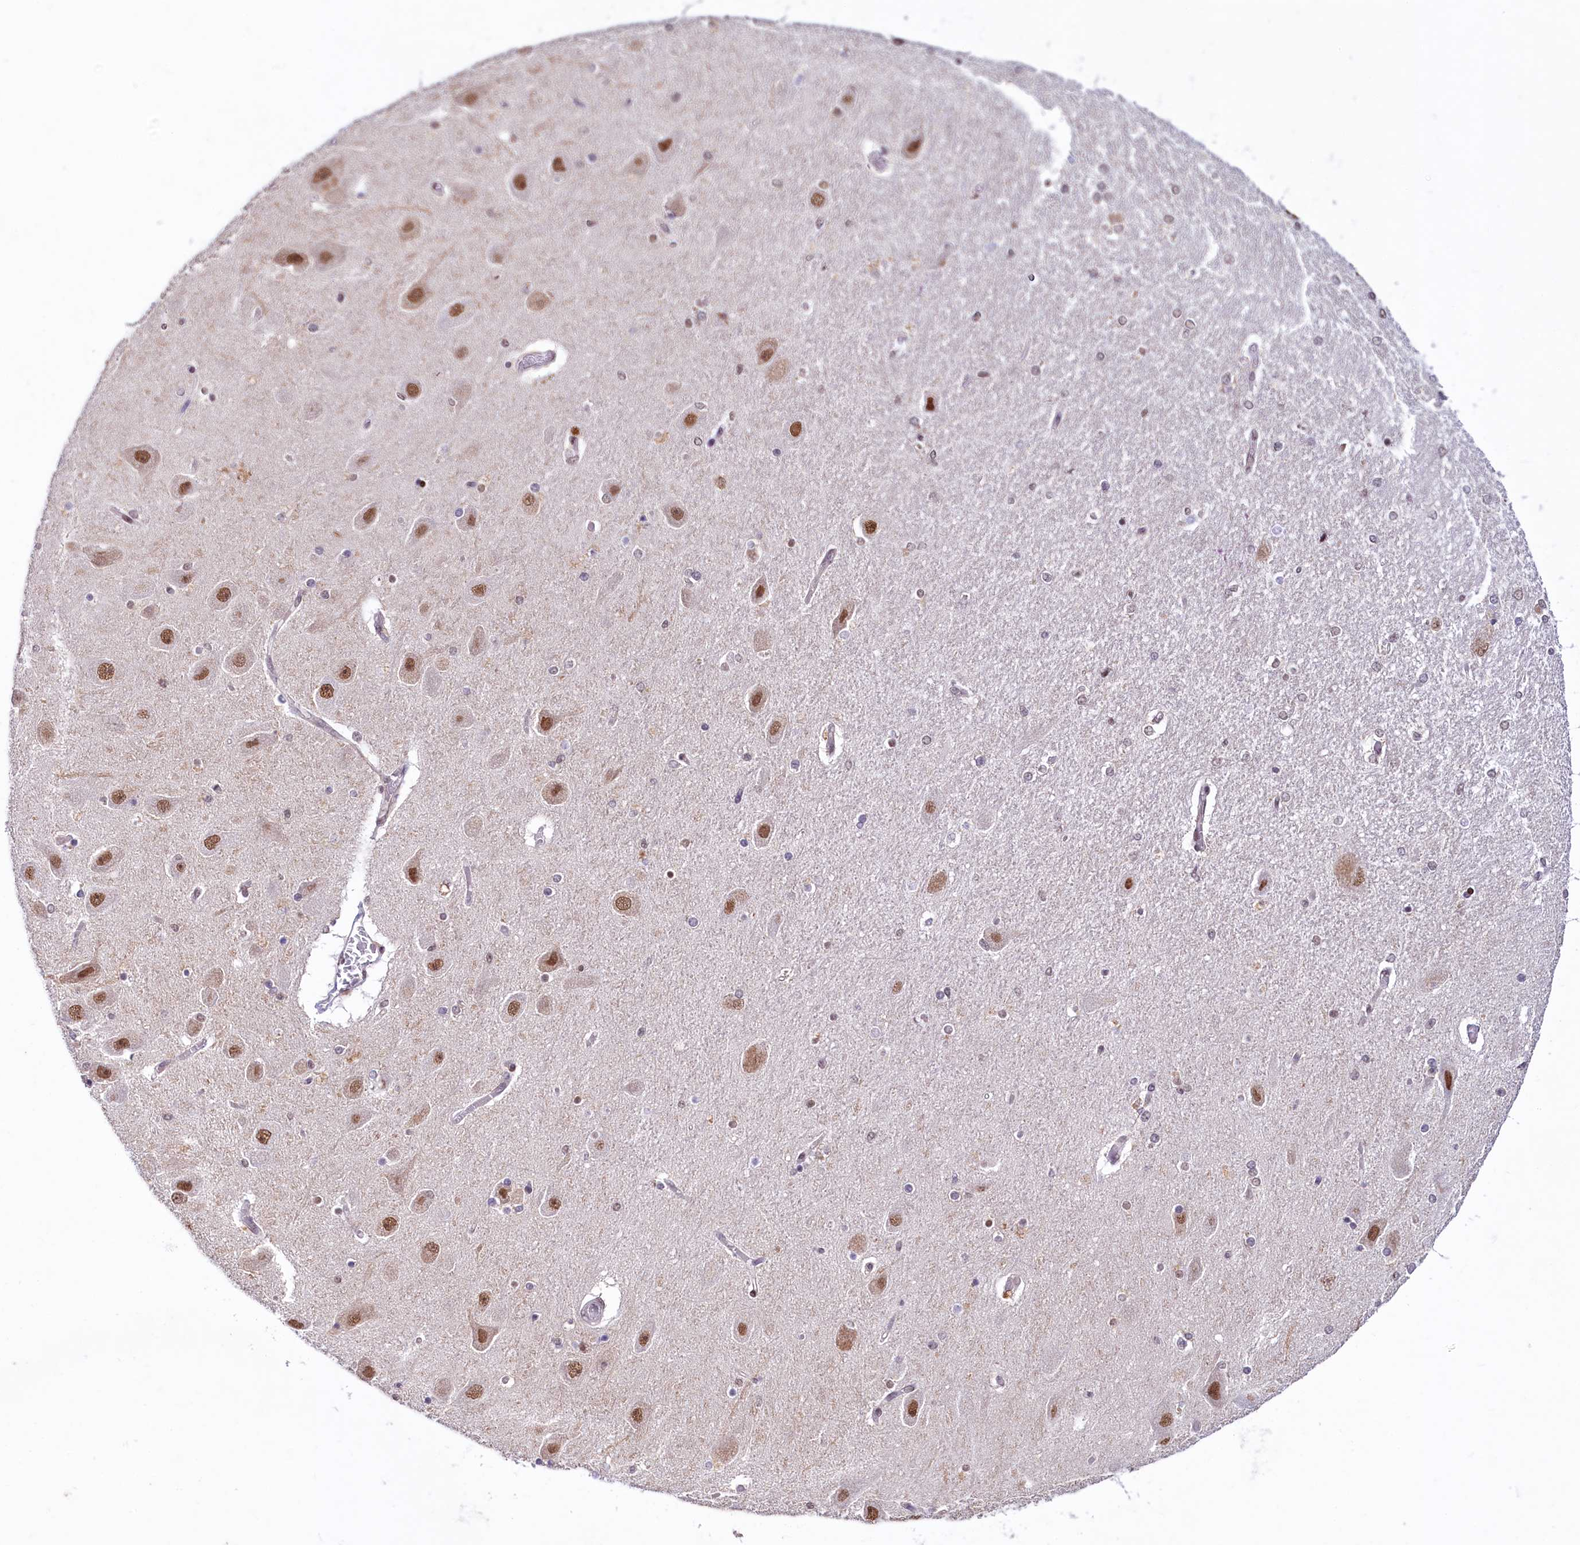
{"staining": {"intensity": "moderate", "quantity": "<25%", "location": "nuclear"}, "tissue": "hippocampus", "cell_type": "Glial cells", "image_type": "normal", "snomed": [{"axis": "morphology", "description": "Normal tissue, NOS"}, {"axis": "topography", "description": "Hippocampus"}], "caption": "Immunohistochemical staining of normal hippocampus exhibits low levels of moderate nuclear expression in about <25% of glial cells. The staining is performed using DAB brown chromogen to label protein expression. The nuclei are counter-stained blue using hematoxylin.", "gene": "ANKS3", "patient": {"sex": "female", "age": 54}}